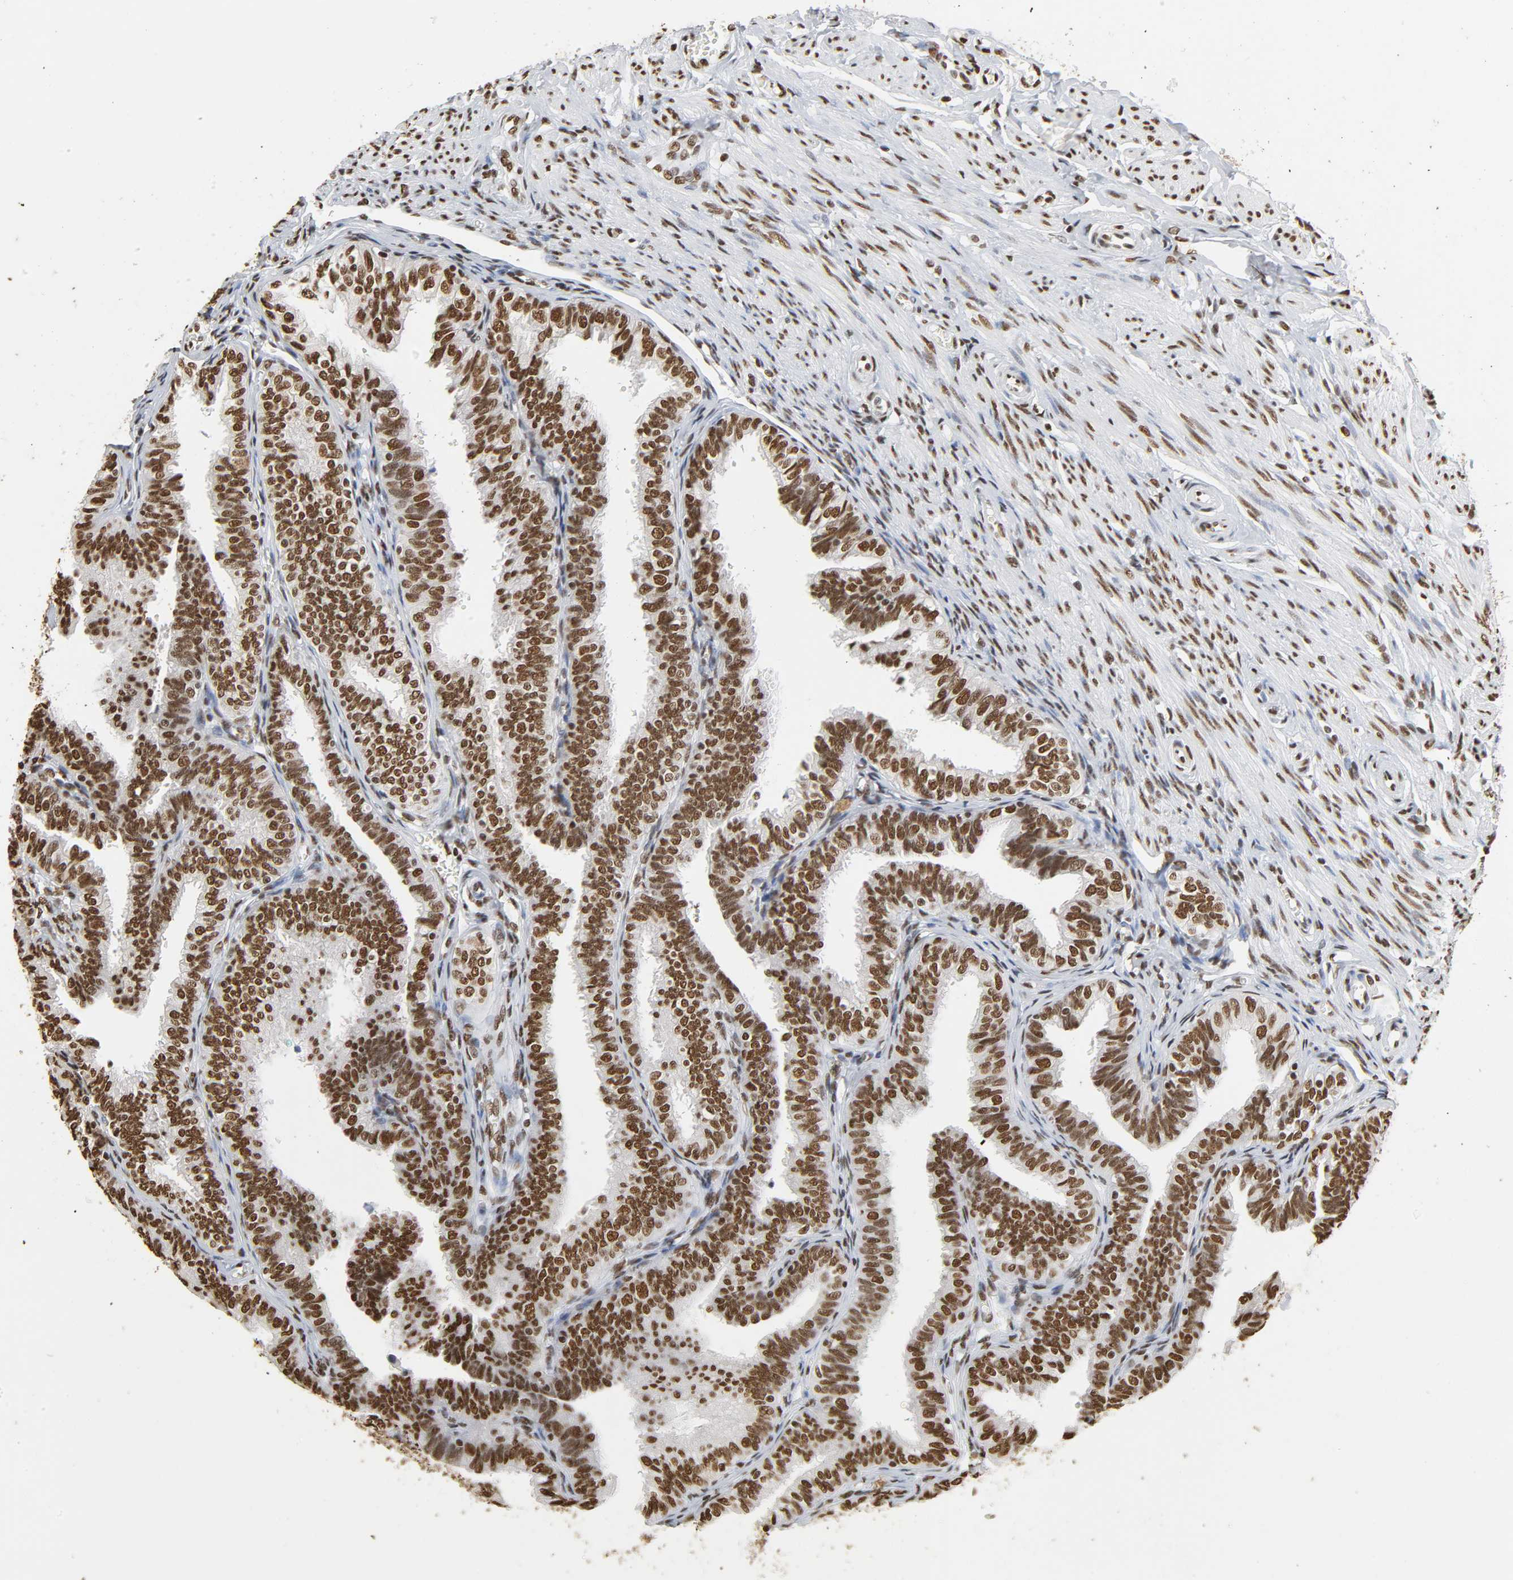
{"staining": {"intensity": "strong", "quantity": ">75%", "location": "nuclear"}, "tissue": "fallopian tube", "cell_type": "Glandular cells", "image_type": "normal", "snomed": [{"axis": "morphology", "description": "Normal tissue, NOS"}, {"axis": "topography", "description": "Fallopian tube"}], "caption": "Immunohistochemical staining of normal fallopian tube reveals strong nuclear protein positivity in about >75% of glandular cells. The protein of interest is stained brown, and the nuclei are stained in blue (DAB (3,3'-diaminobenzidine) IHC with brightfield microscopy, high magnification).", "gene": "HNRNPC", "patient": {"sex": "female", "age": 46}}